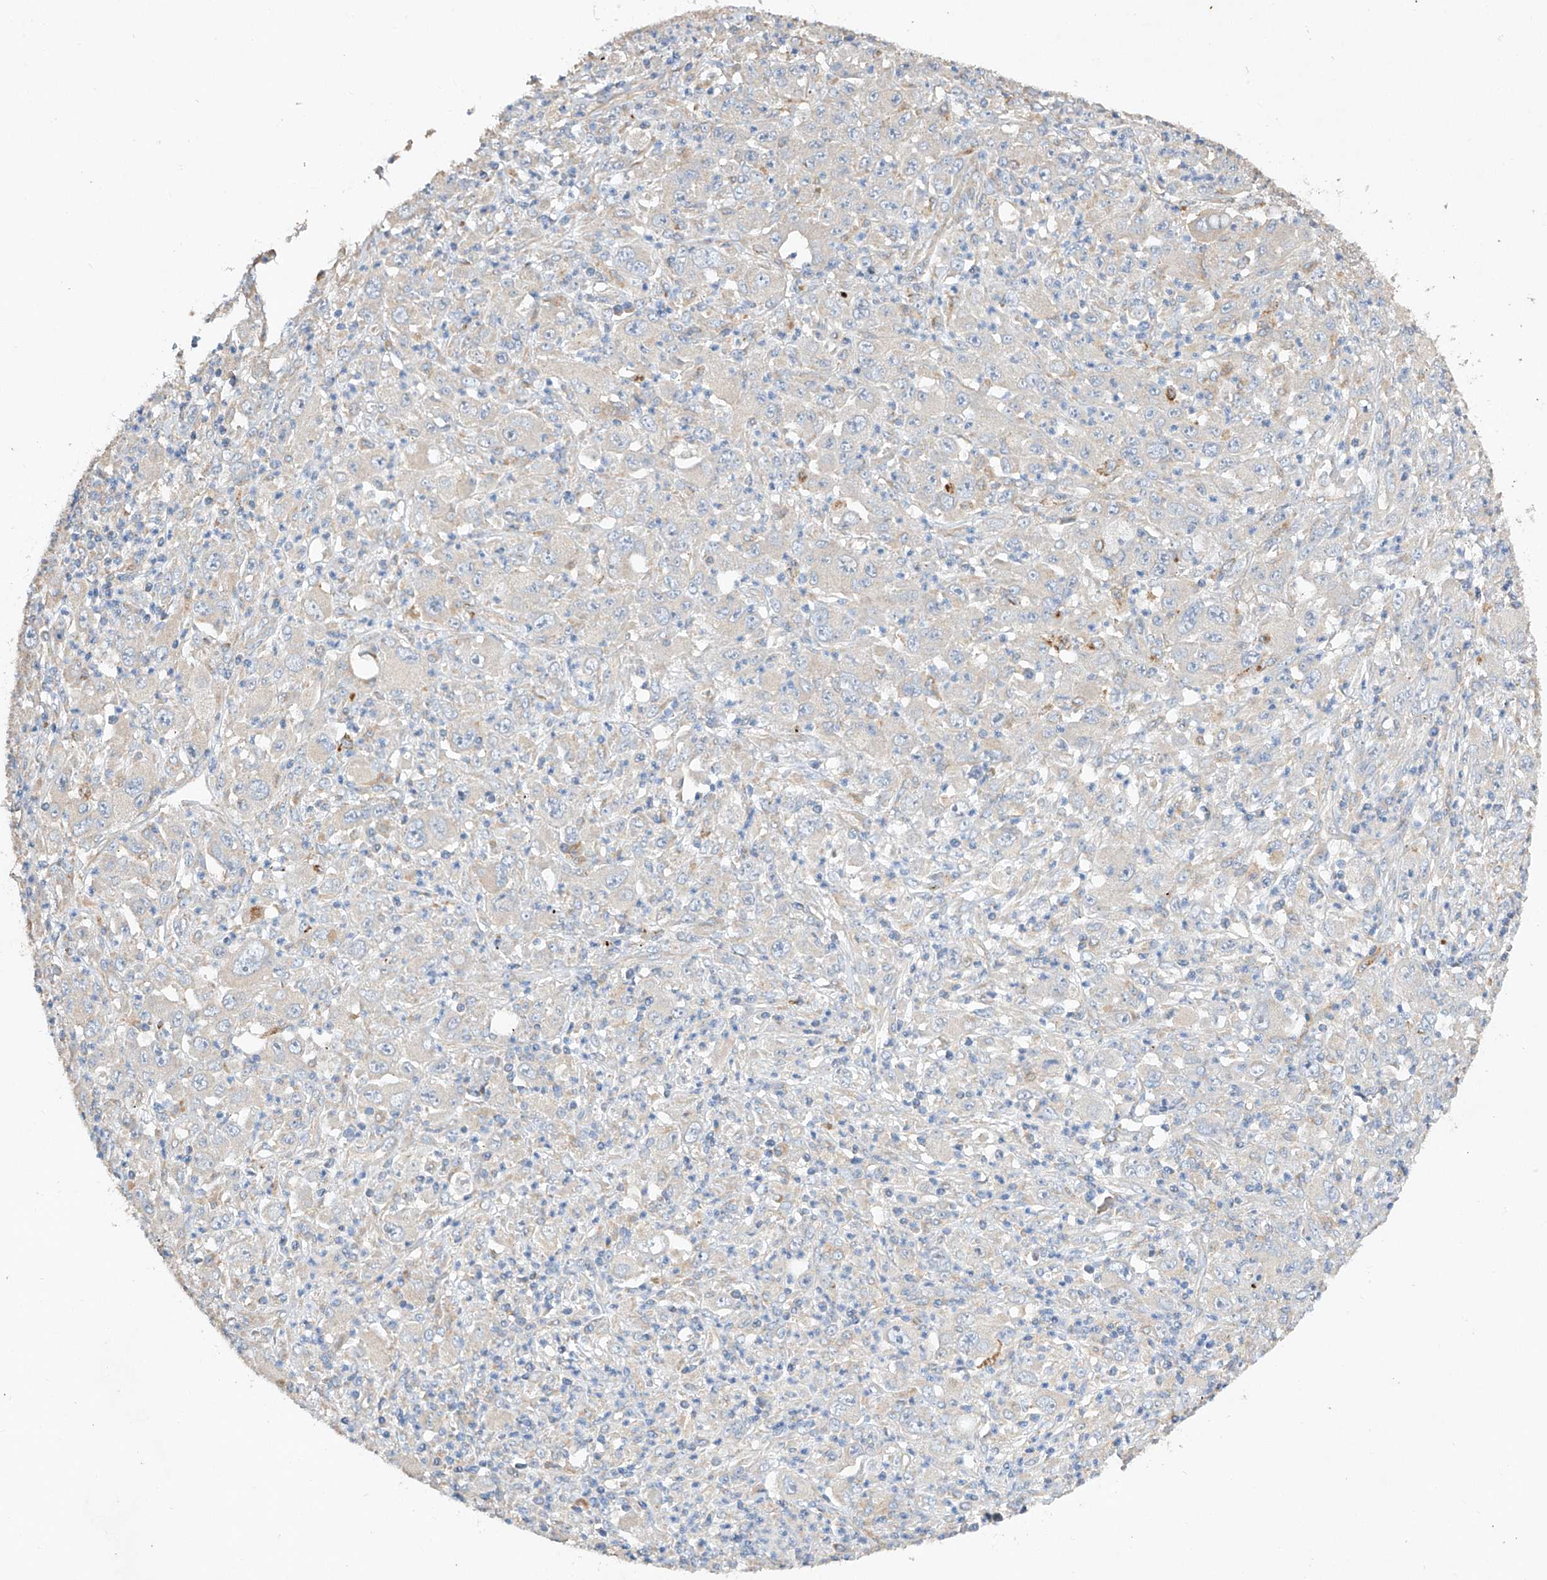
{"staining": {"intensity": "negative", "quantity": "none", "location": "none"}, "tissue": "melanoma", "cell_type": "Tumor cells", "image_type": "cancer", "snomed": [{"axis": "morphology", "description": "Malignant melanoma, Metastatic site"}, {"axis": "topography", "description": "Skin"}], "caption": "IHC histopathology image of malignant melanoma (metastatic site) stained for a protein (brown), which shows no positivity in tumor cells.", "gene": "AMD1", "patient": {"sex": "female", "age": 56}}